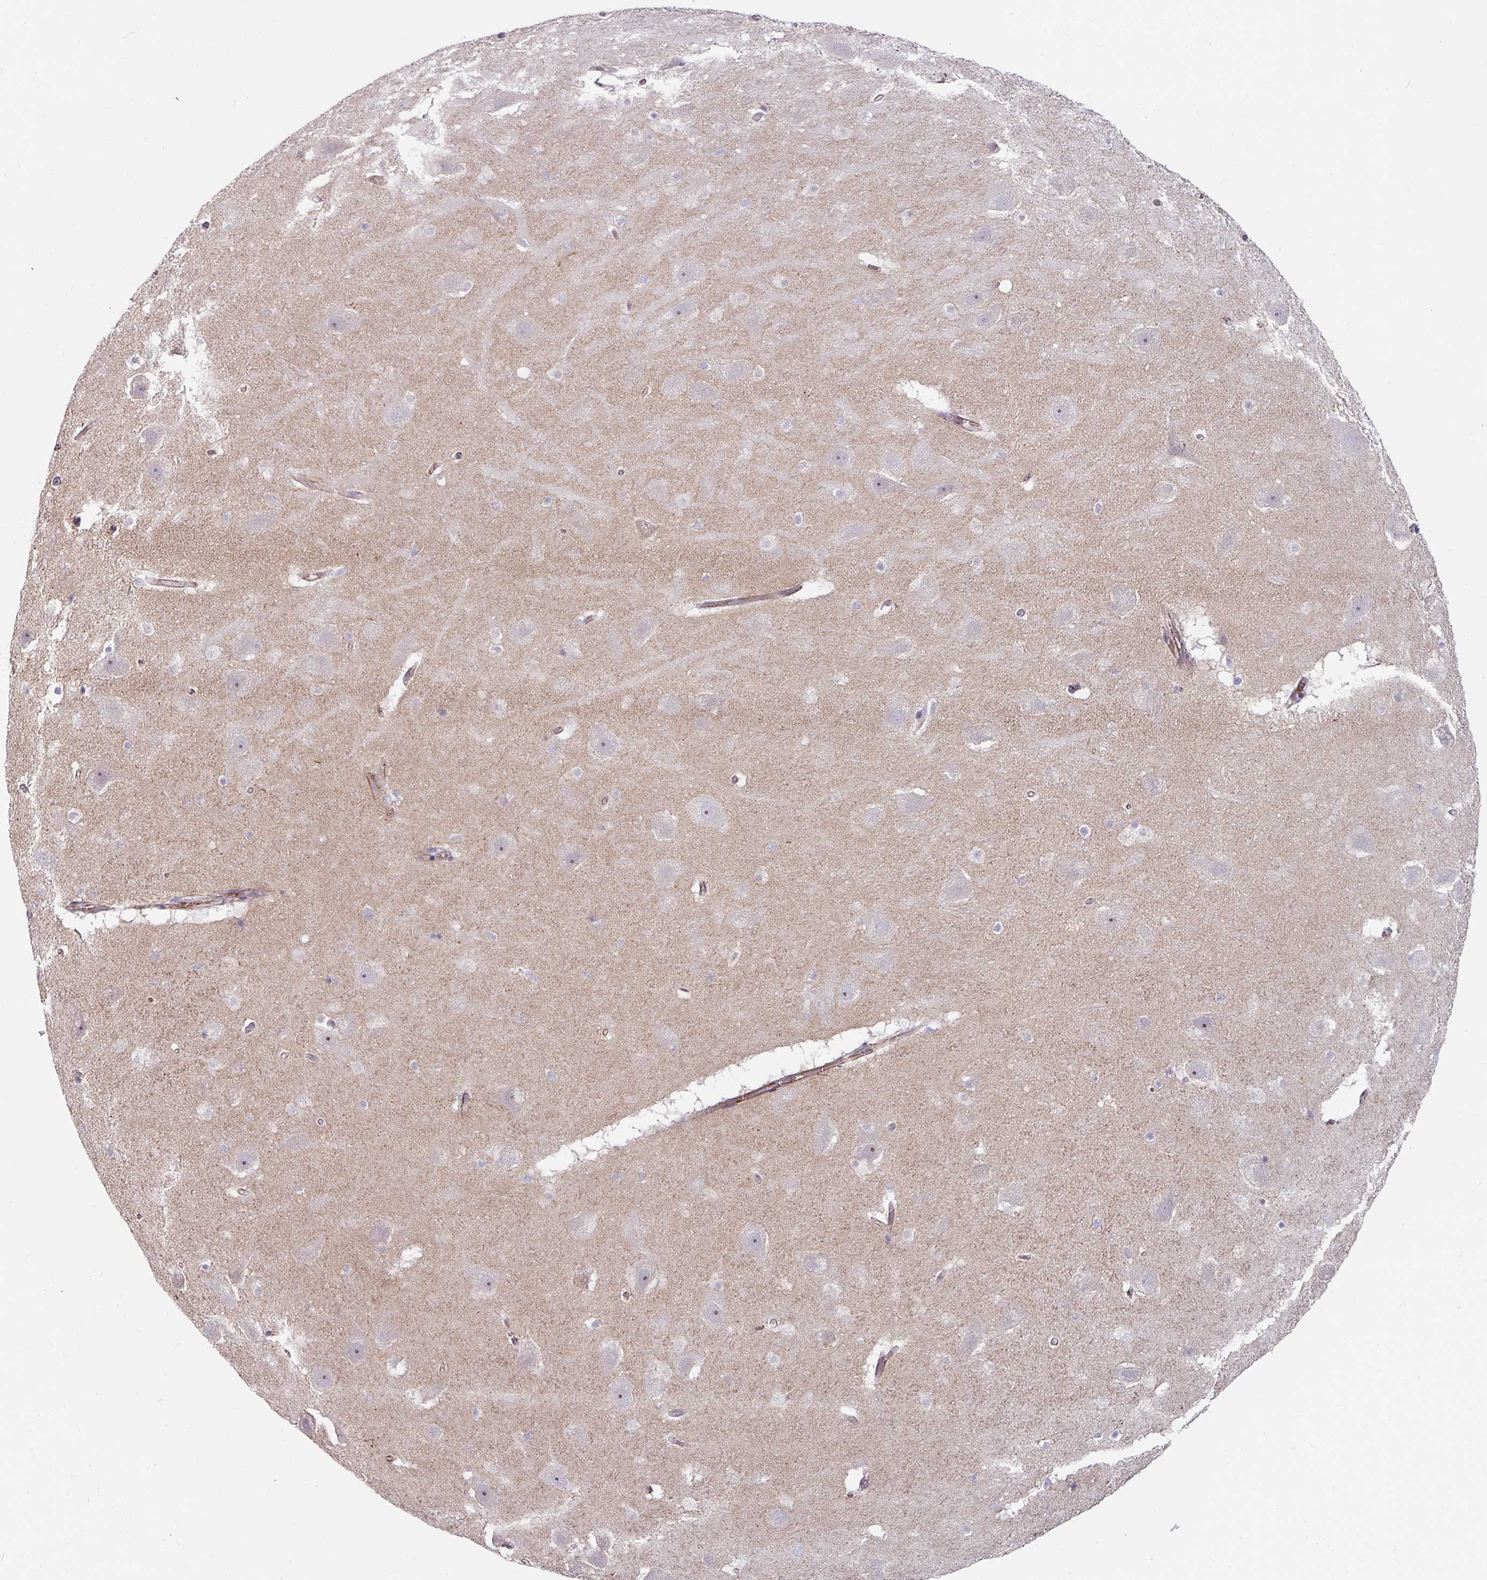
{"staining": {"intensity": "negative", "quantity": "none", "location": "none"}, "tissue": "hippocampus", "cell_type": "Glial cells", "image_type": "normal", "snomed": [{"axis": "morphology", "description": "Normal tissue, NOS"}, {"axis": "topography", "description": "Hippocampus"}], "caption": "This is an IHC micrograph of unremarkable human hippocampus. There is no expression in glial cells.", "gene": "JUP", "patient": {"sex": "male", "age": 37}}